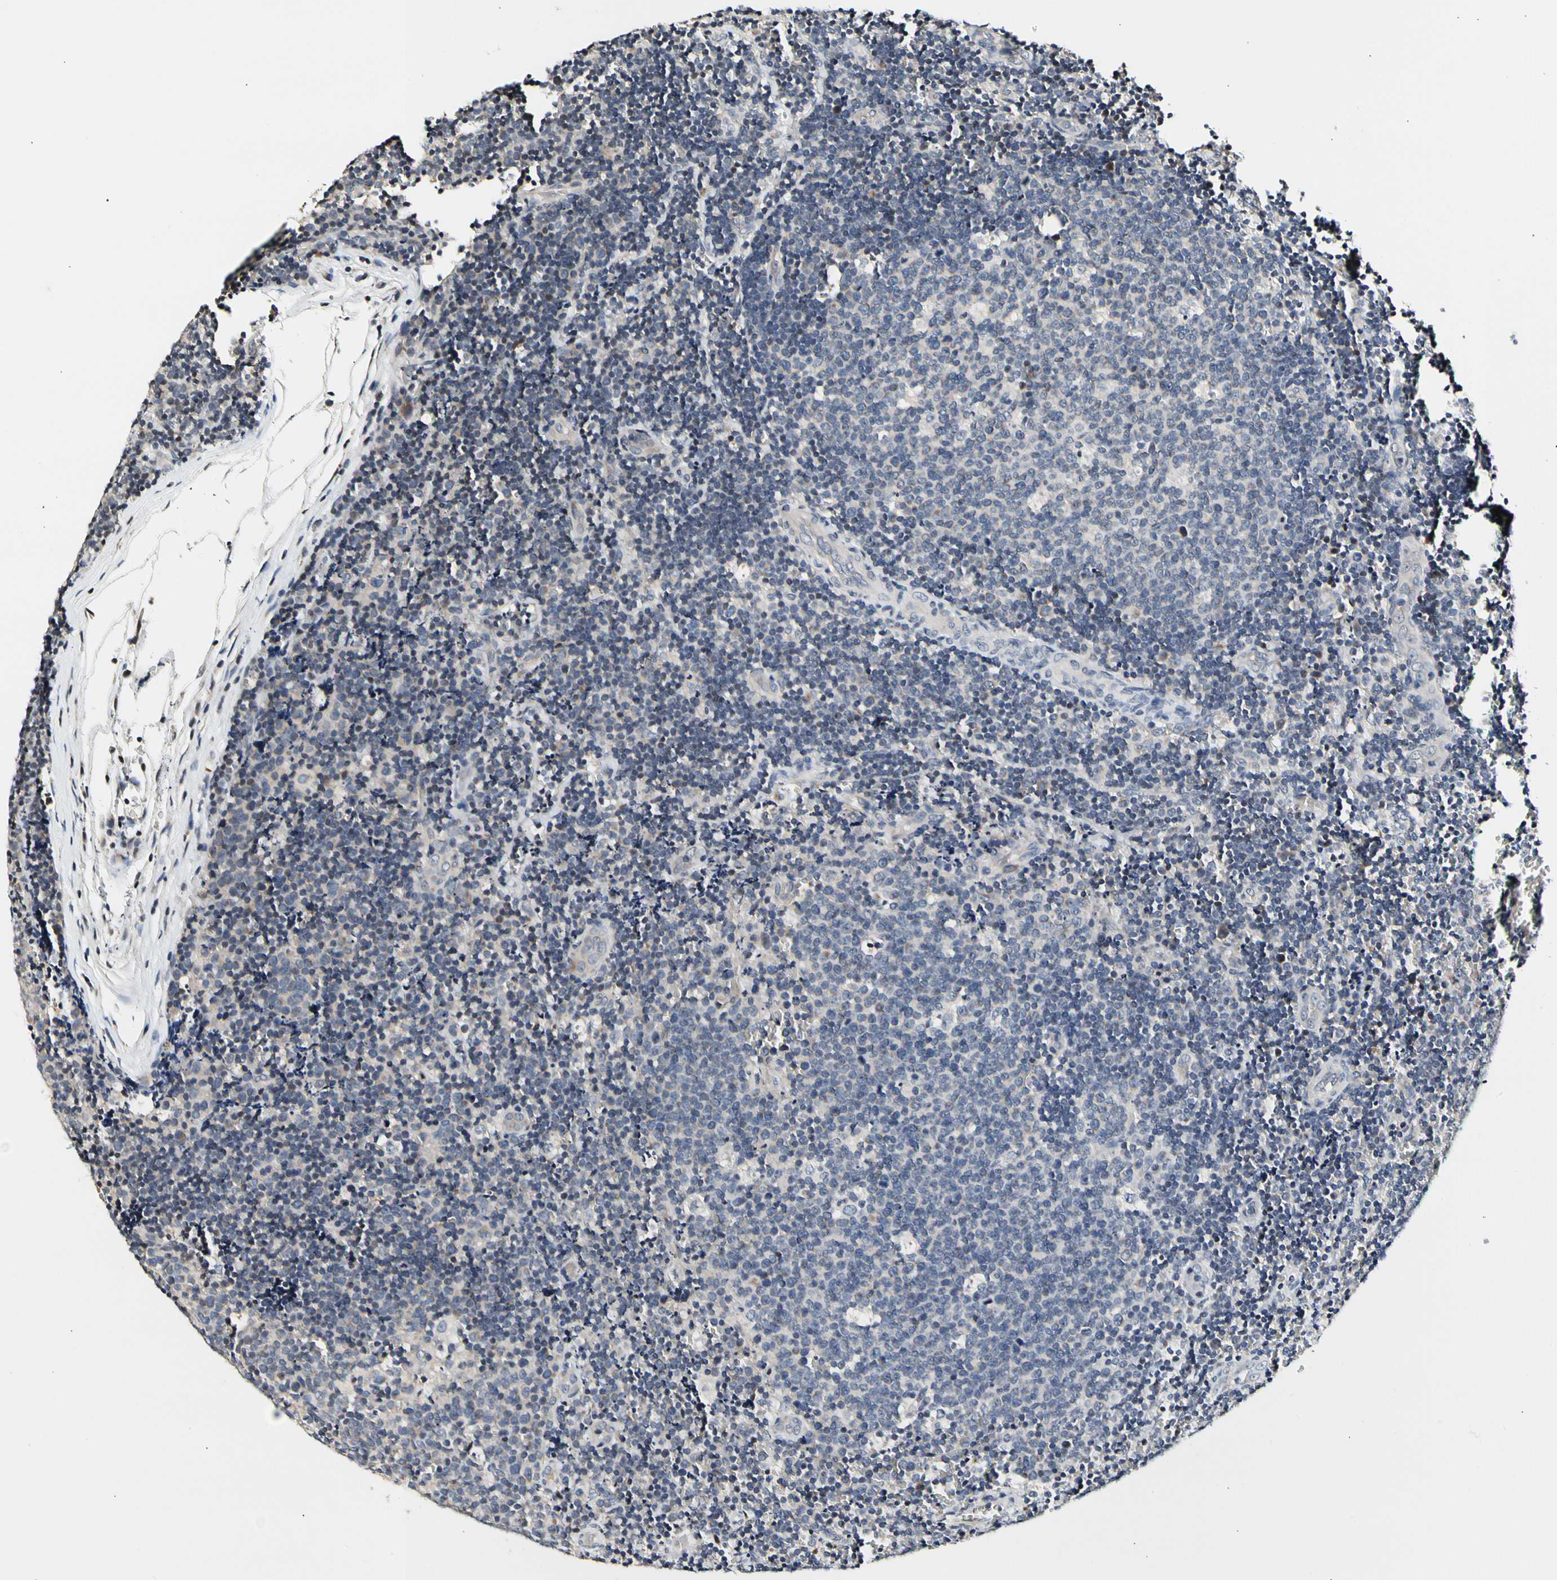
{"staining": {"intensity": "negative", "quantity": "none", "location": "none"}, "tissue": "lymph node", "cell_type": "Germinal center cells", "image_type": "normal", "snomed": [{"axis": "morphology", "description": "Normal tissue, NOS"}, {"axis": "topography", "description": "Lymph node"}, {"axis": "topography", "description": "Salivary gland"}], "caption": "Immunohistochemistry (IHC) histopathology image of unremarkable lymph node stained for a protein (brown), which reveals no positivity in germinal center cells.", "gene": "SOX30", "patient": {"sex": "male", "age": 8}}